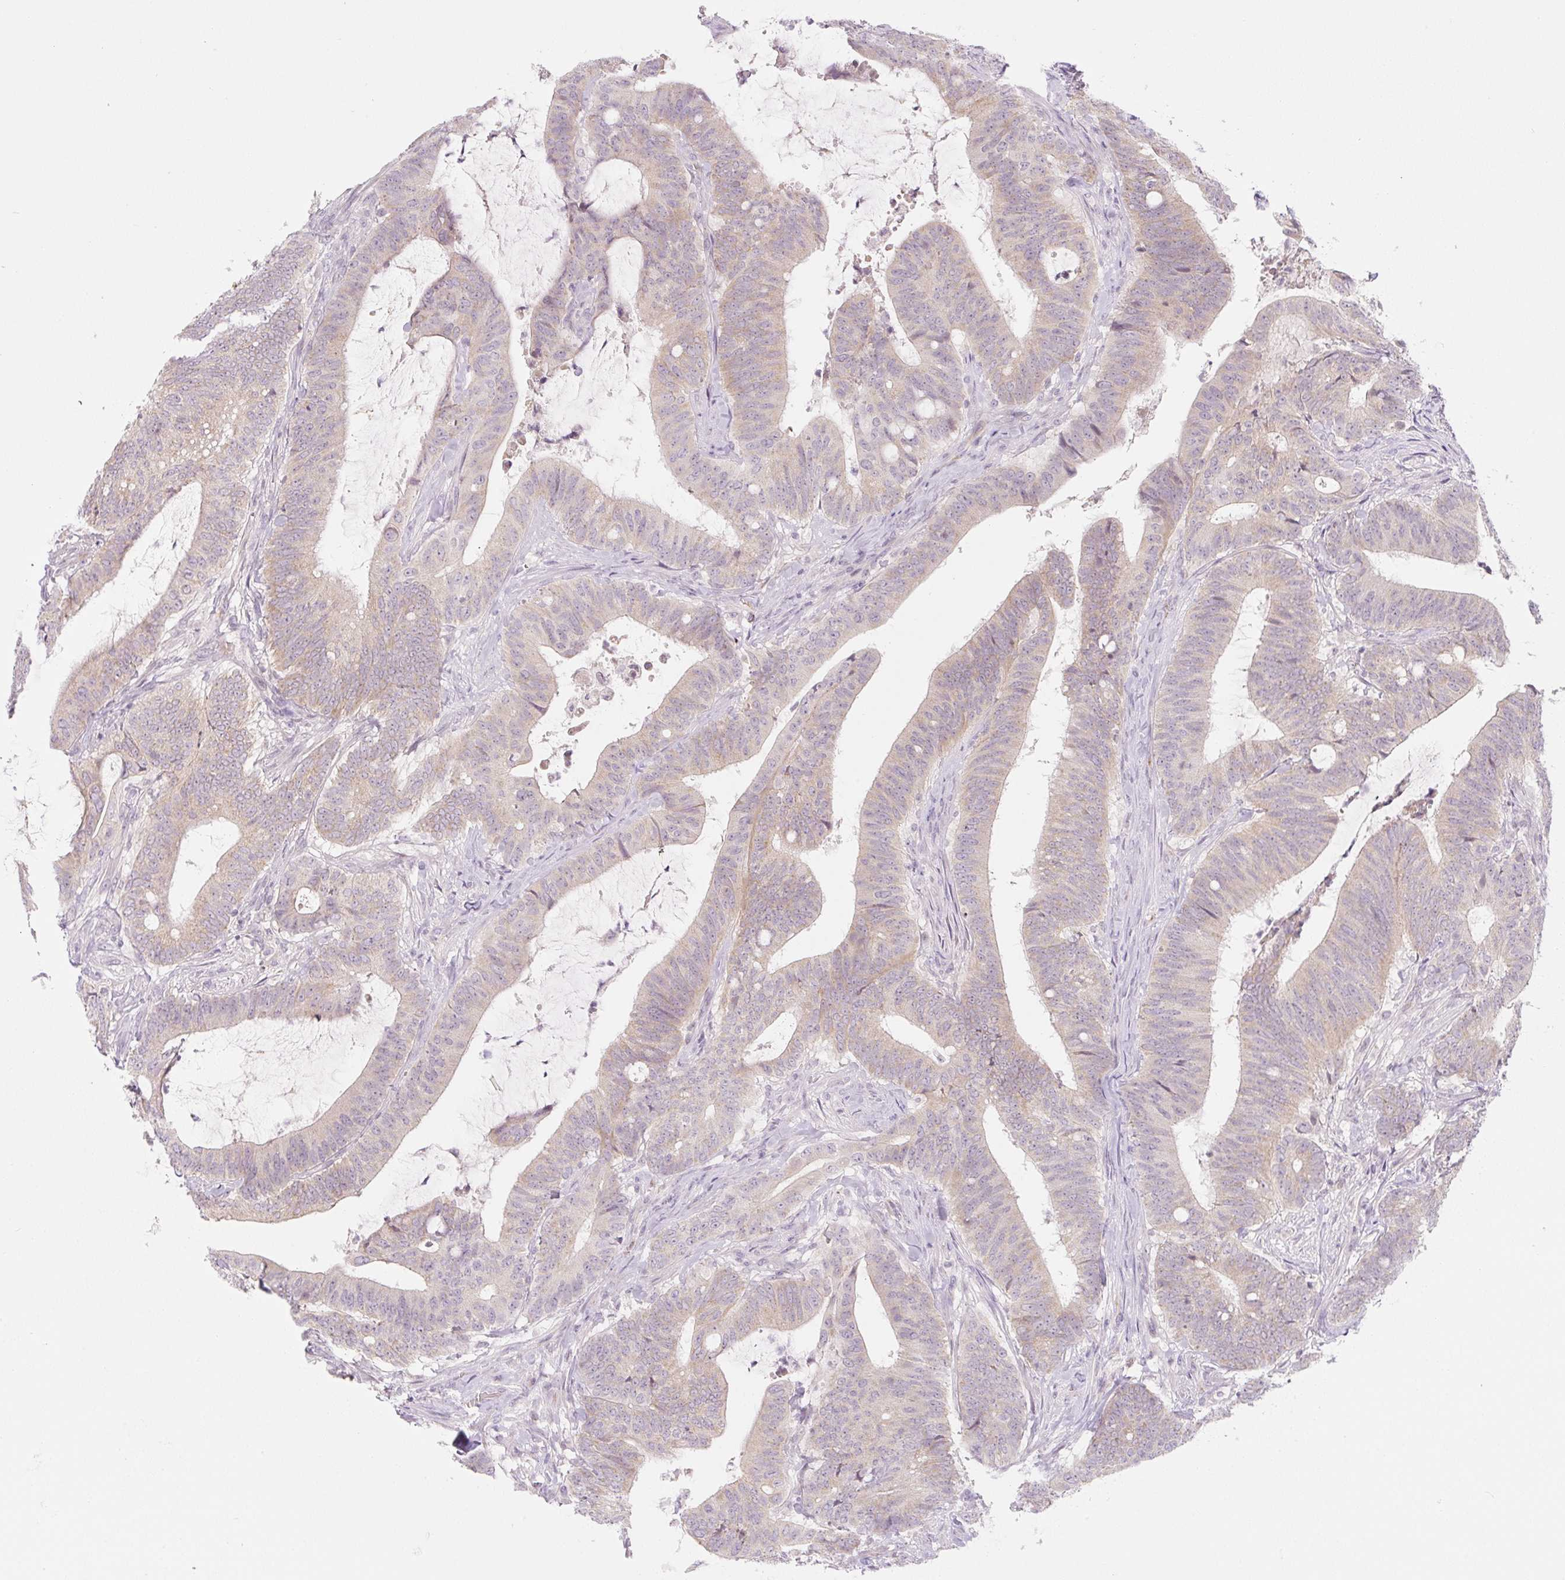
{"staining": {"intensity": "weak", "quantity": "25%-75%", "location": "cytoplasmic/membranous"}, "tissue": "colorectal cancer", "cell_type": "Tumor cells", "image_type": "cancer", "snomed": [{"axis": "morphology", "description": "Adenocarcinoma, NOS"}, {"axis": "topography", "description": "Colon"}], "caption": "Colorectal cancer stained with a brown dye exhibits weak cytoplasmic/membranous positive positivity in approximately 25%-75% of tumor cells.", "gene": "CASKIN1", "patient": {"sex": "female", "age": 43}}